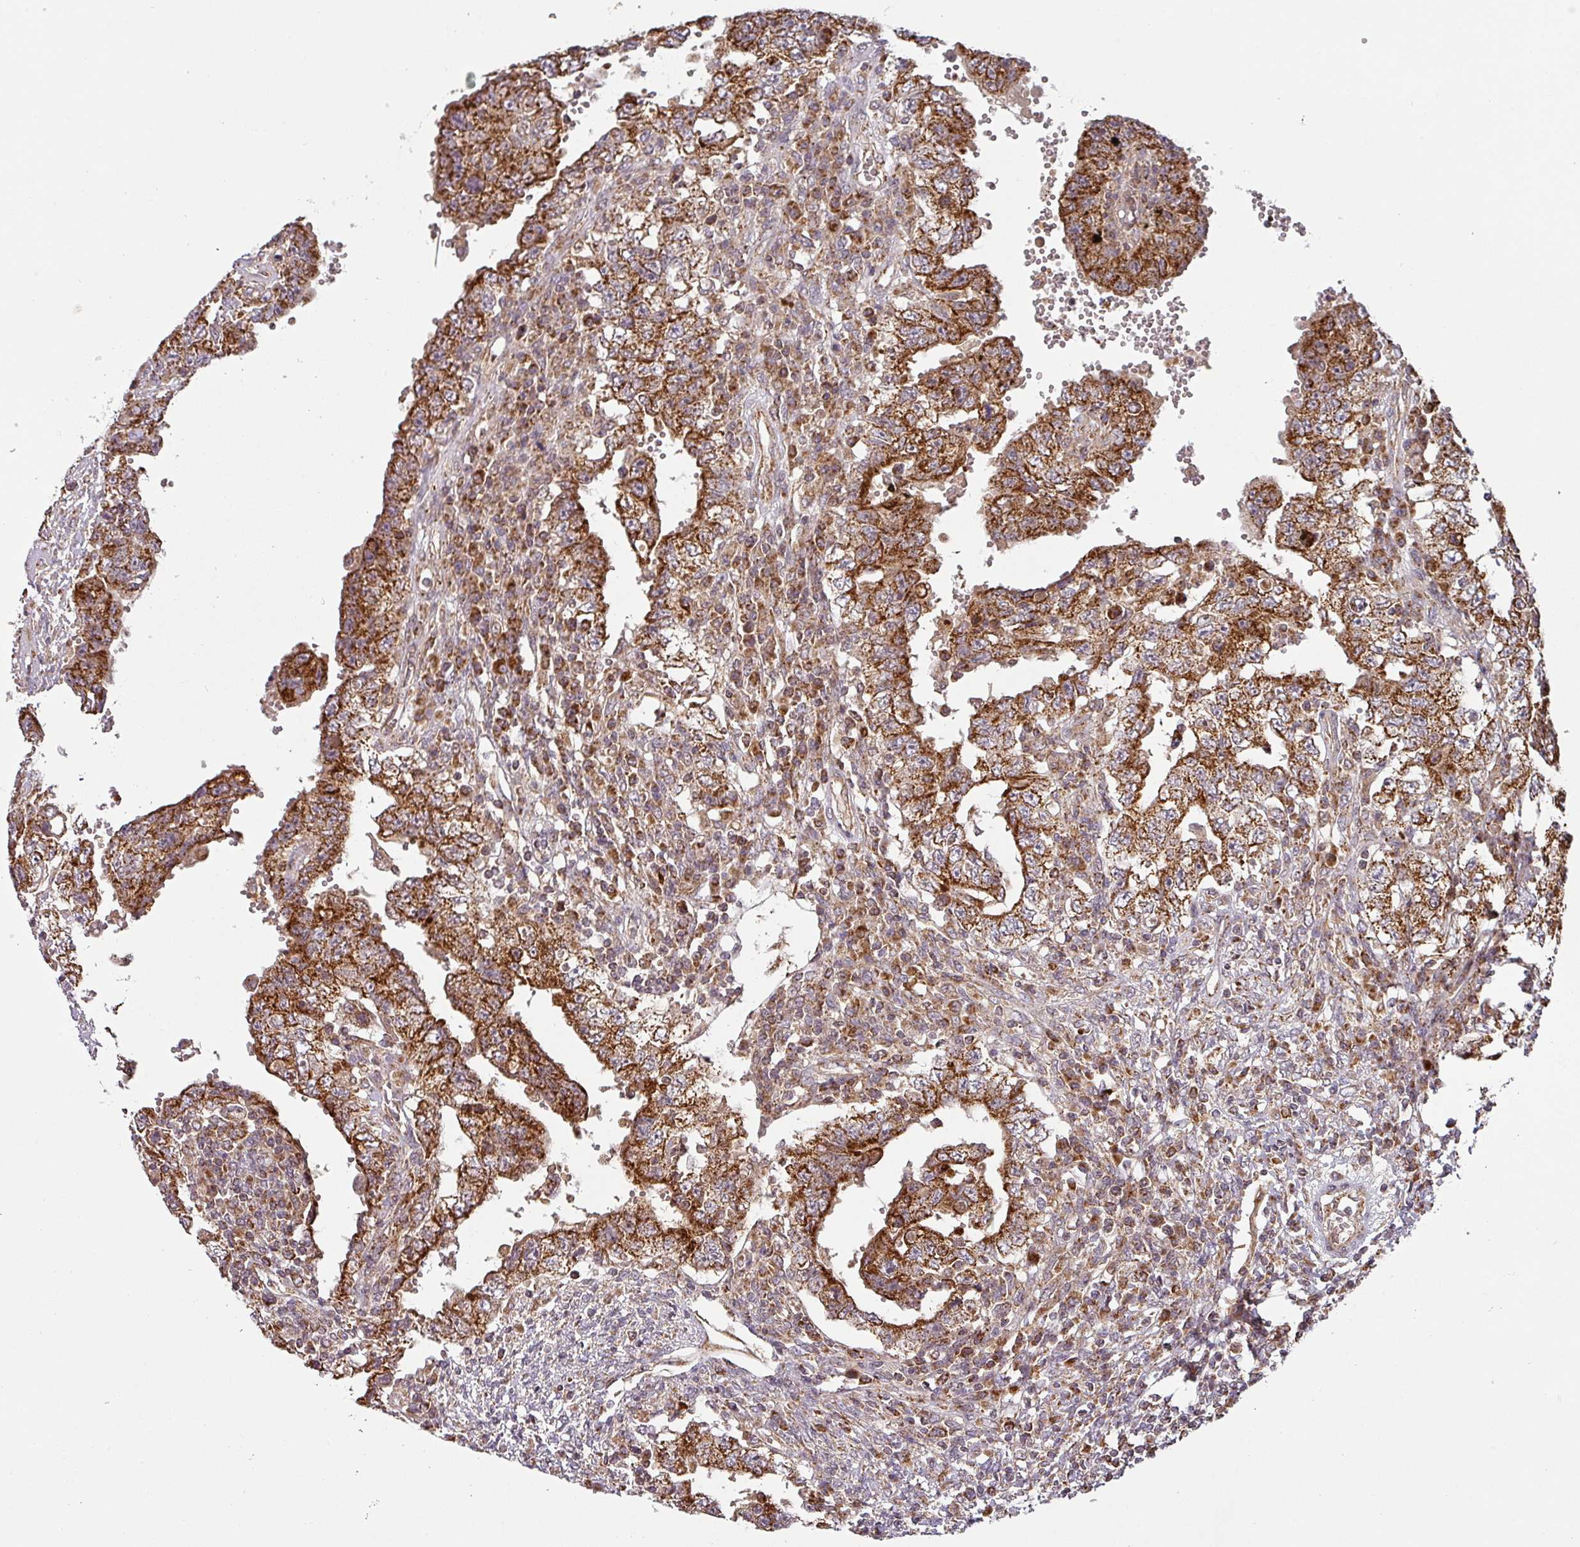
{"staining": {"intensity": "strong", "quantity": ">75%", "location": "cytoplasmic/membranous"}, "tissue": "testis cancer", "cell_type": "Tumor cells", "image_type": "cancer", "snomed": [{"axis": "morphology", "description": "Carcinoma, Embryonal, NOS"}, {"axis": "topography", "description": "Testis"}], "caption": "Protein staining by immunohistochemistry reveals strong cytoplasmic/membranous staining in about >75% of tumor cells in embryonal carcinoma (testis).", "gene": "MRPS16", "patient": {"sex": "male", "age": 26}}